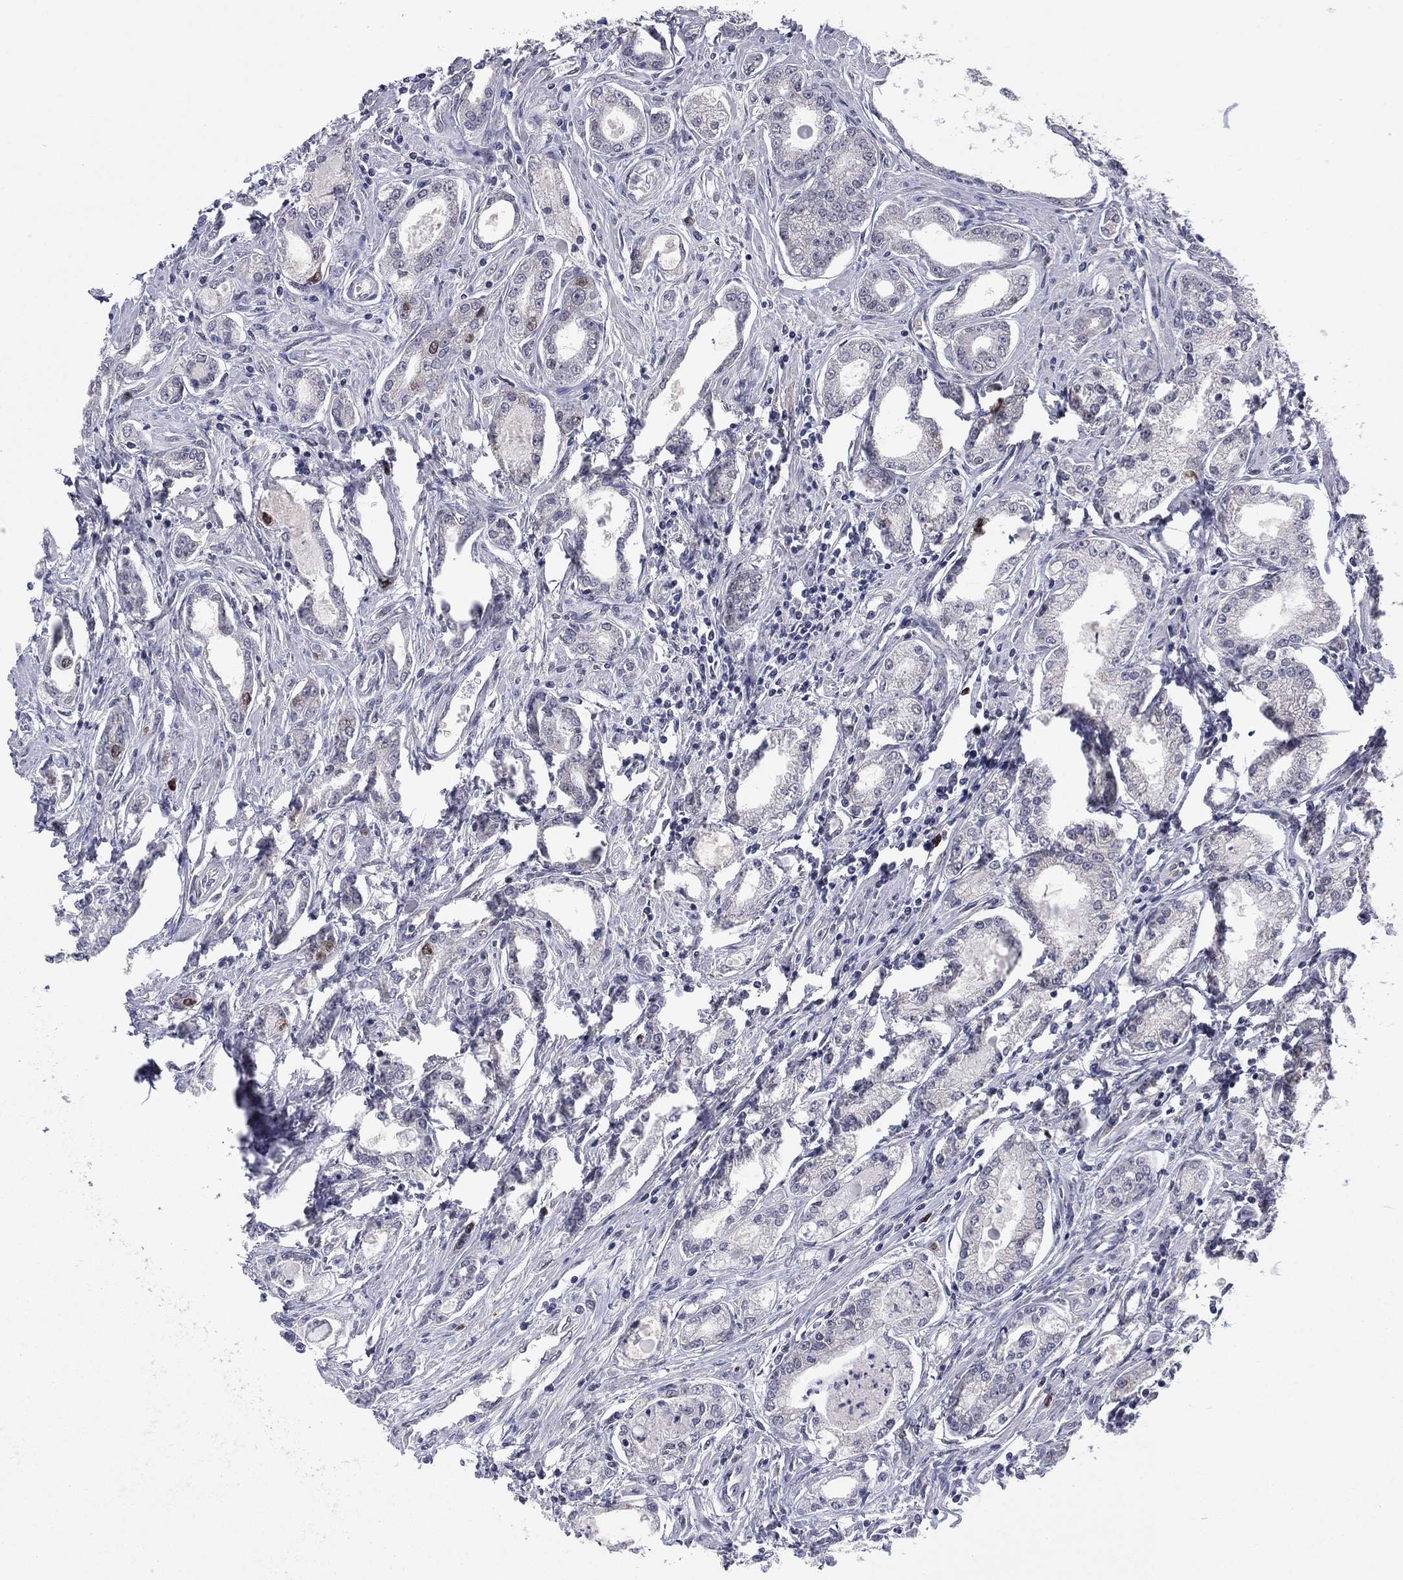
{"staining": {"intensity": "negative", "quantity": "none", "location": "none"}, "tissue": "prostate cancer", "cell_type": "Tumor cells", "image_type": "cancer", "snomed": [{"axis": "morphology", "description": "Adenocarcinoma, NOS"}, {"axis": "morphology", "description": "Adenocarcinoma, High grade"}, {"axis": "topography", "description": "Prostate"}], "caption": "Tumor cells are negative for brown protein staining in adenocarcinoma (prostate).", "gene": "CDCA5", "patient": {"sex": "male", "age": 70}}